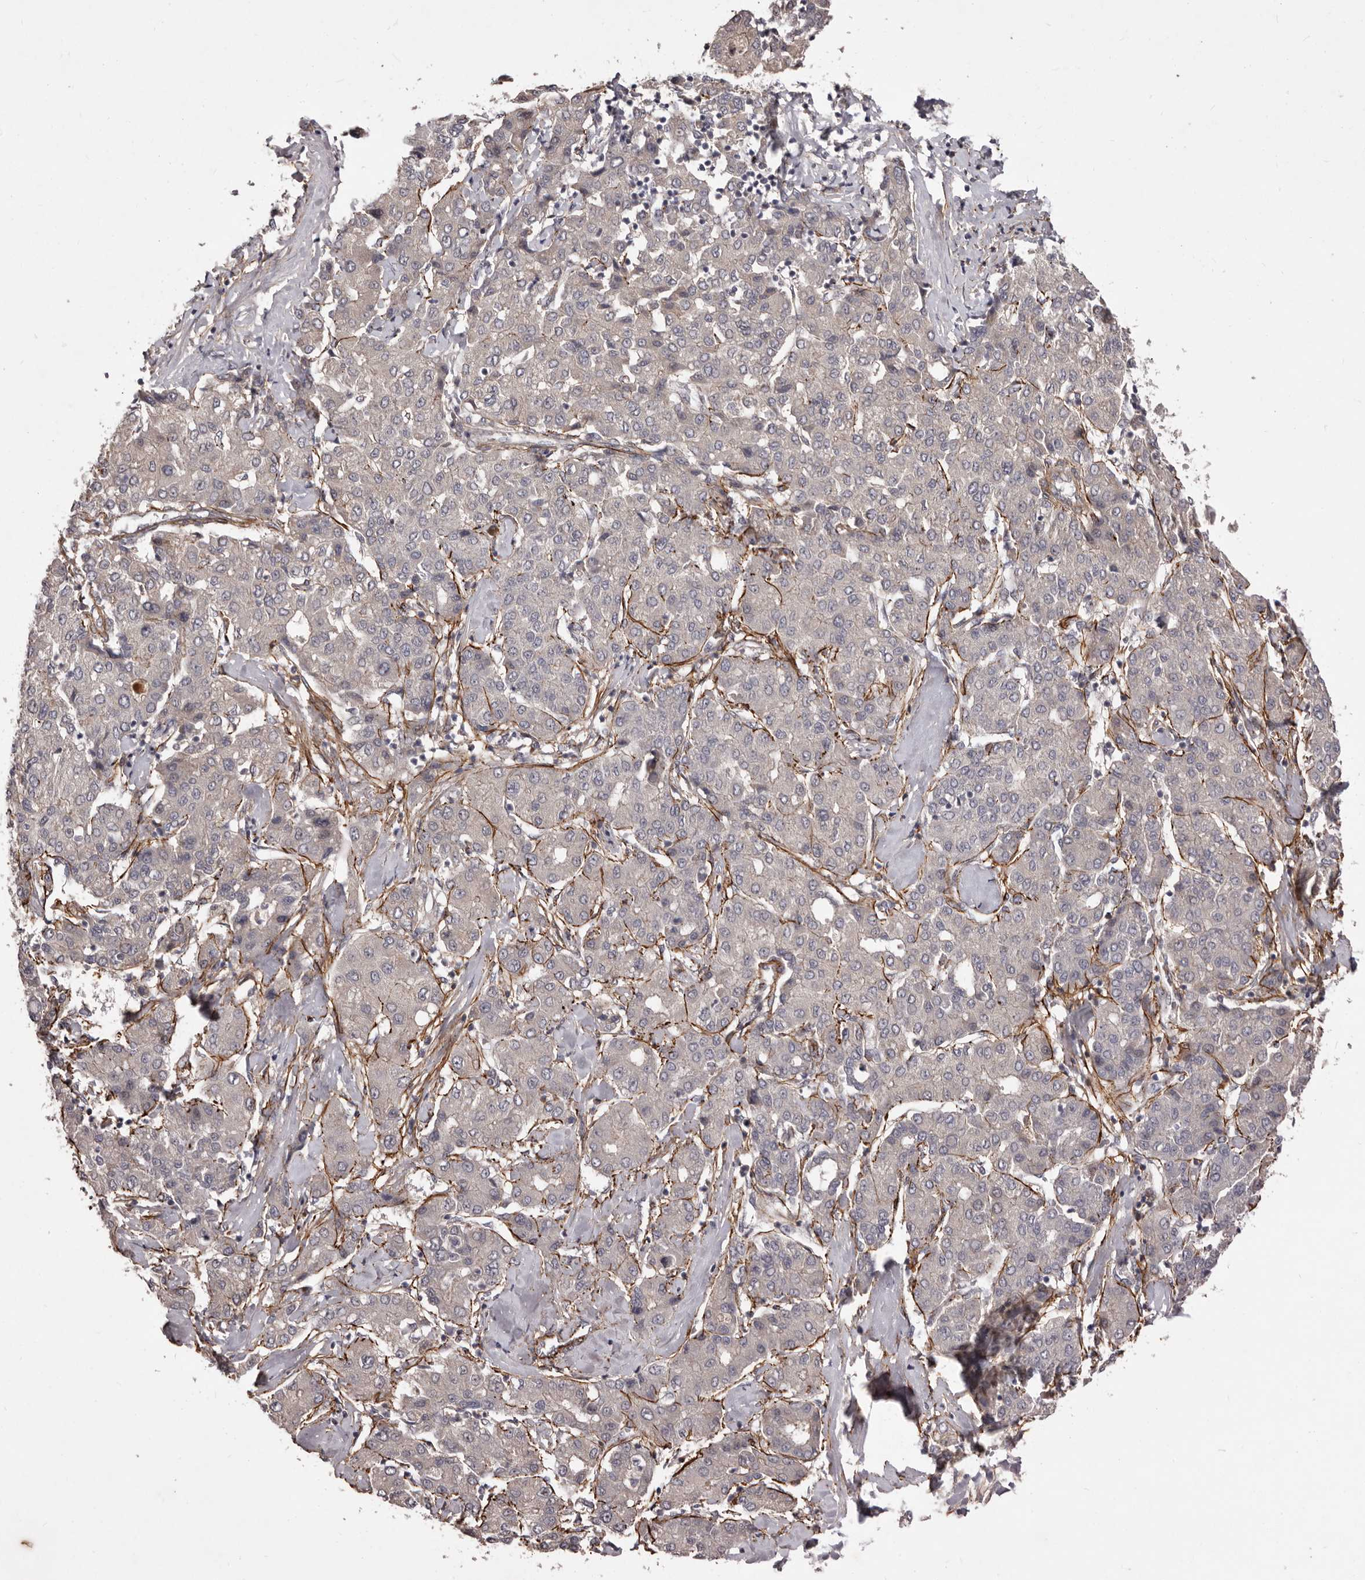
{"staining": {"intensity": "negative", "quantity": "none", "location": "none"}, "tissue": "liver cancer", "cell_type": "Tumor cells", "image_type": "cancer", "snomed": [{"axis": "morphology", "description": "Carcinoma, Hepatocellular, NOS"}, {"axis": "topography", "description": "Liver"}], "caption": "Tumor cells are negative for protein expression in human liver cancer.", "gene": "HBS1L", "patient": {"sex": "male", "age": 65}}